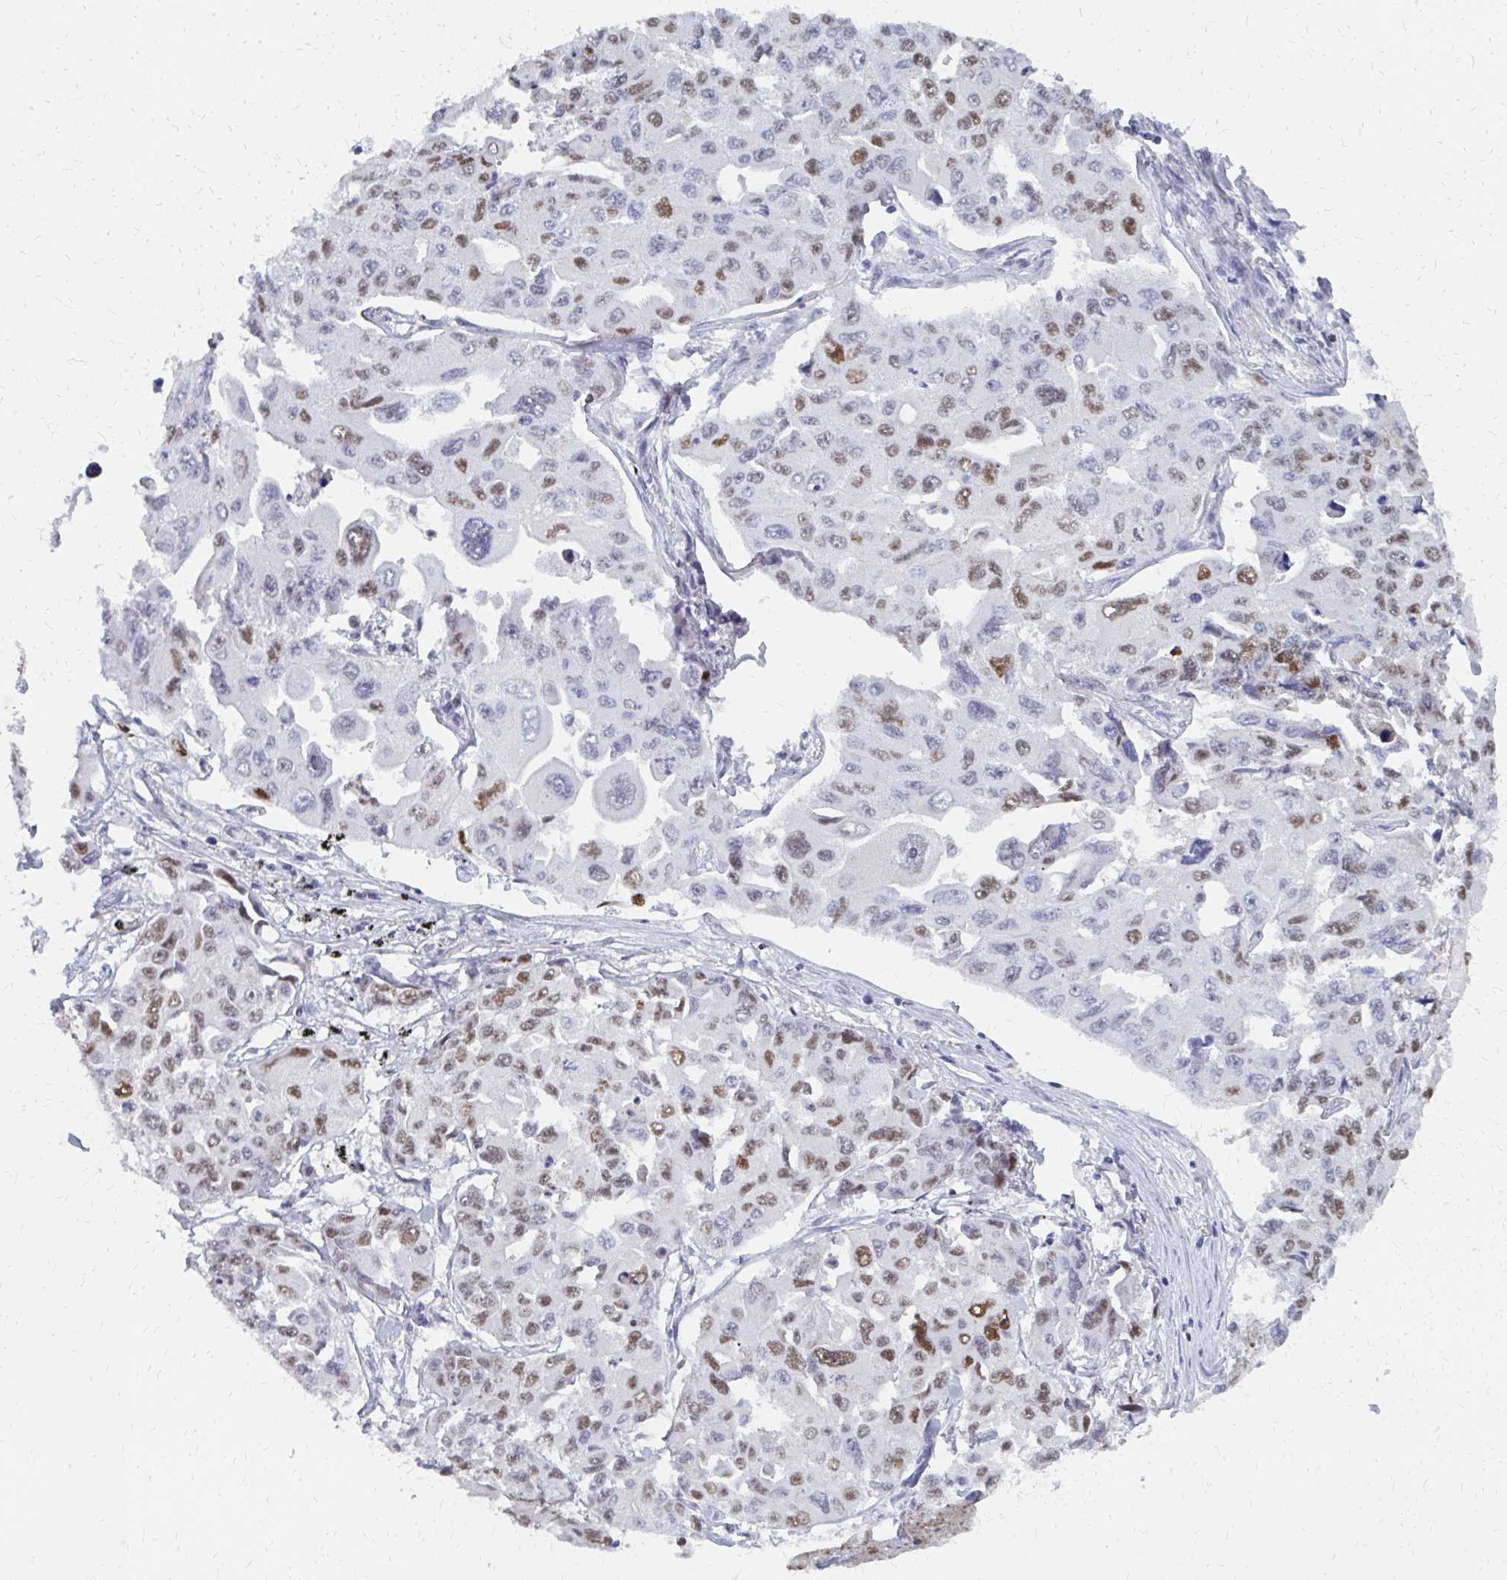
{"staining": {"intensity": "moderate", "quantity": "25%-75%", "location": "nuclear"}, "tissue": "lung cancer", "cell_type": "Tumor cells", "image_type": "cancer", "snomed": [{"axis": "morphology", "description": "Adenocarcinoma, NOS"}, {"axis": "topography", "description": "Lung"}], "caption": "A high-resolution micrograph shows IHC staining of lung adenocarcinoma, which demonstrates moderate nuclear staining in about 25%-75% of tumor cells. The staining is performed using DAB (3,3'-diaminobenzidine) brown chromogen to label protein expression. The nuclei are counter-stained blue using hematoxylin.", "gene": "PLK3", "patient": {"sex": "male", "age": 64}}